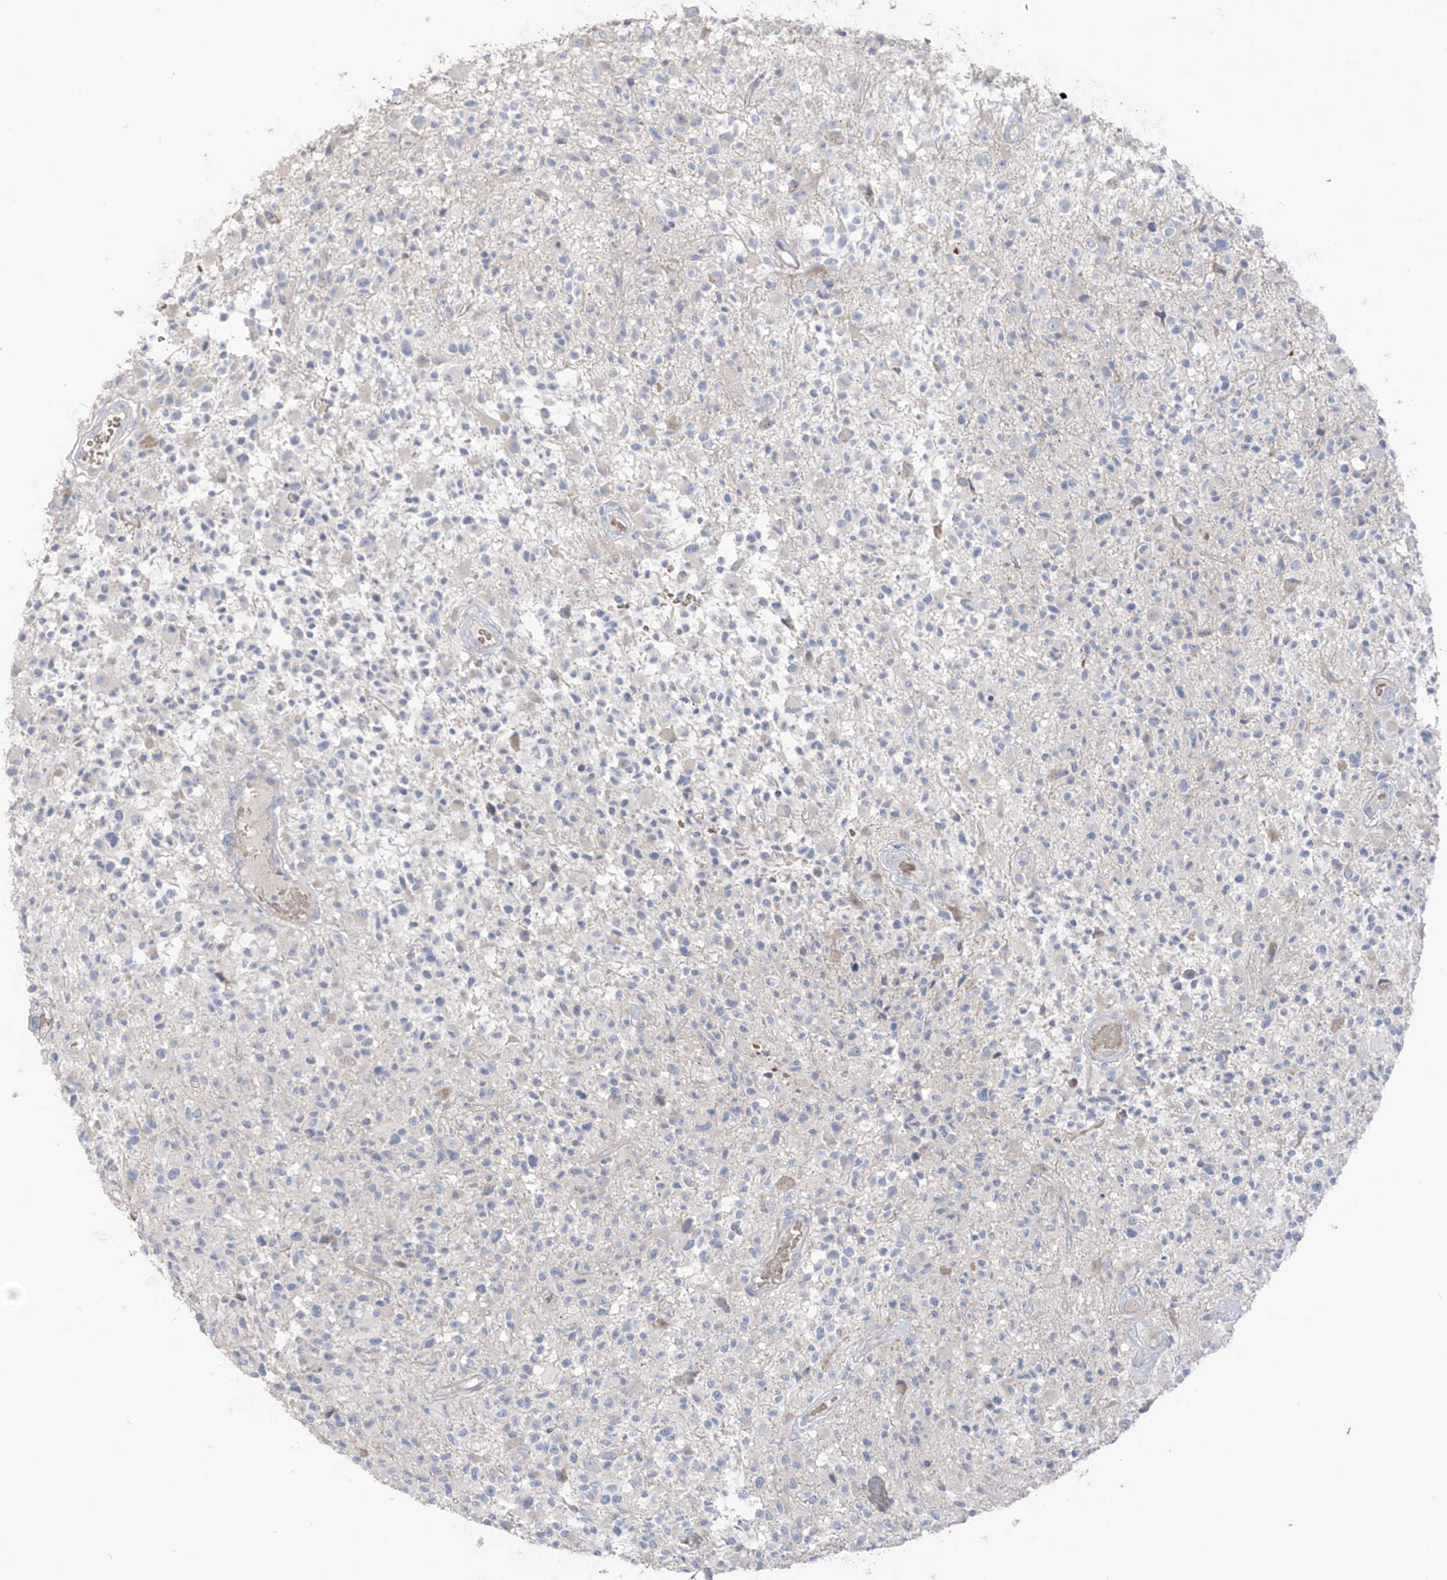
{"staining": {"intensity": "negative", "quantity": "none", "location": "none"}, "tissue": "glioma", "cell_type": "Tumor cells", "image_type": "cancer", "snomed": [{"axis": "morphology", "description": "Glioma, malignant, High grade"}, {"axis": "morphology", "description": "Glioblastoma, NOS"}, {"axis": "topography", "description": "Brain"}], "caption": "Immunohistochemical staining of glioblastoma exhibits no significant expression in tumor cells.", "gene": "ASPRV1", "patient": {"sex": "male", "age": 60}}